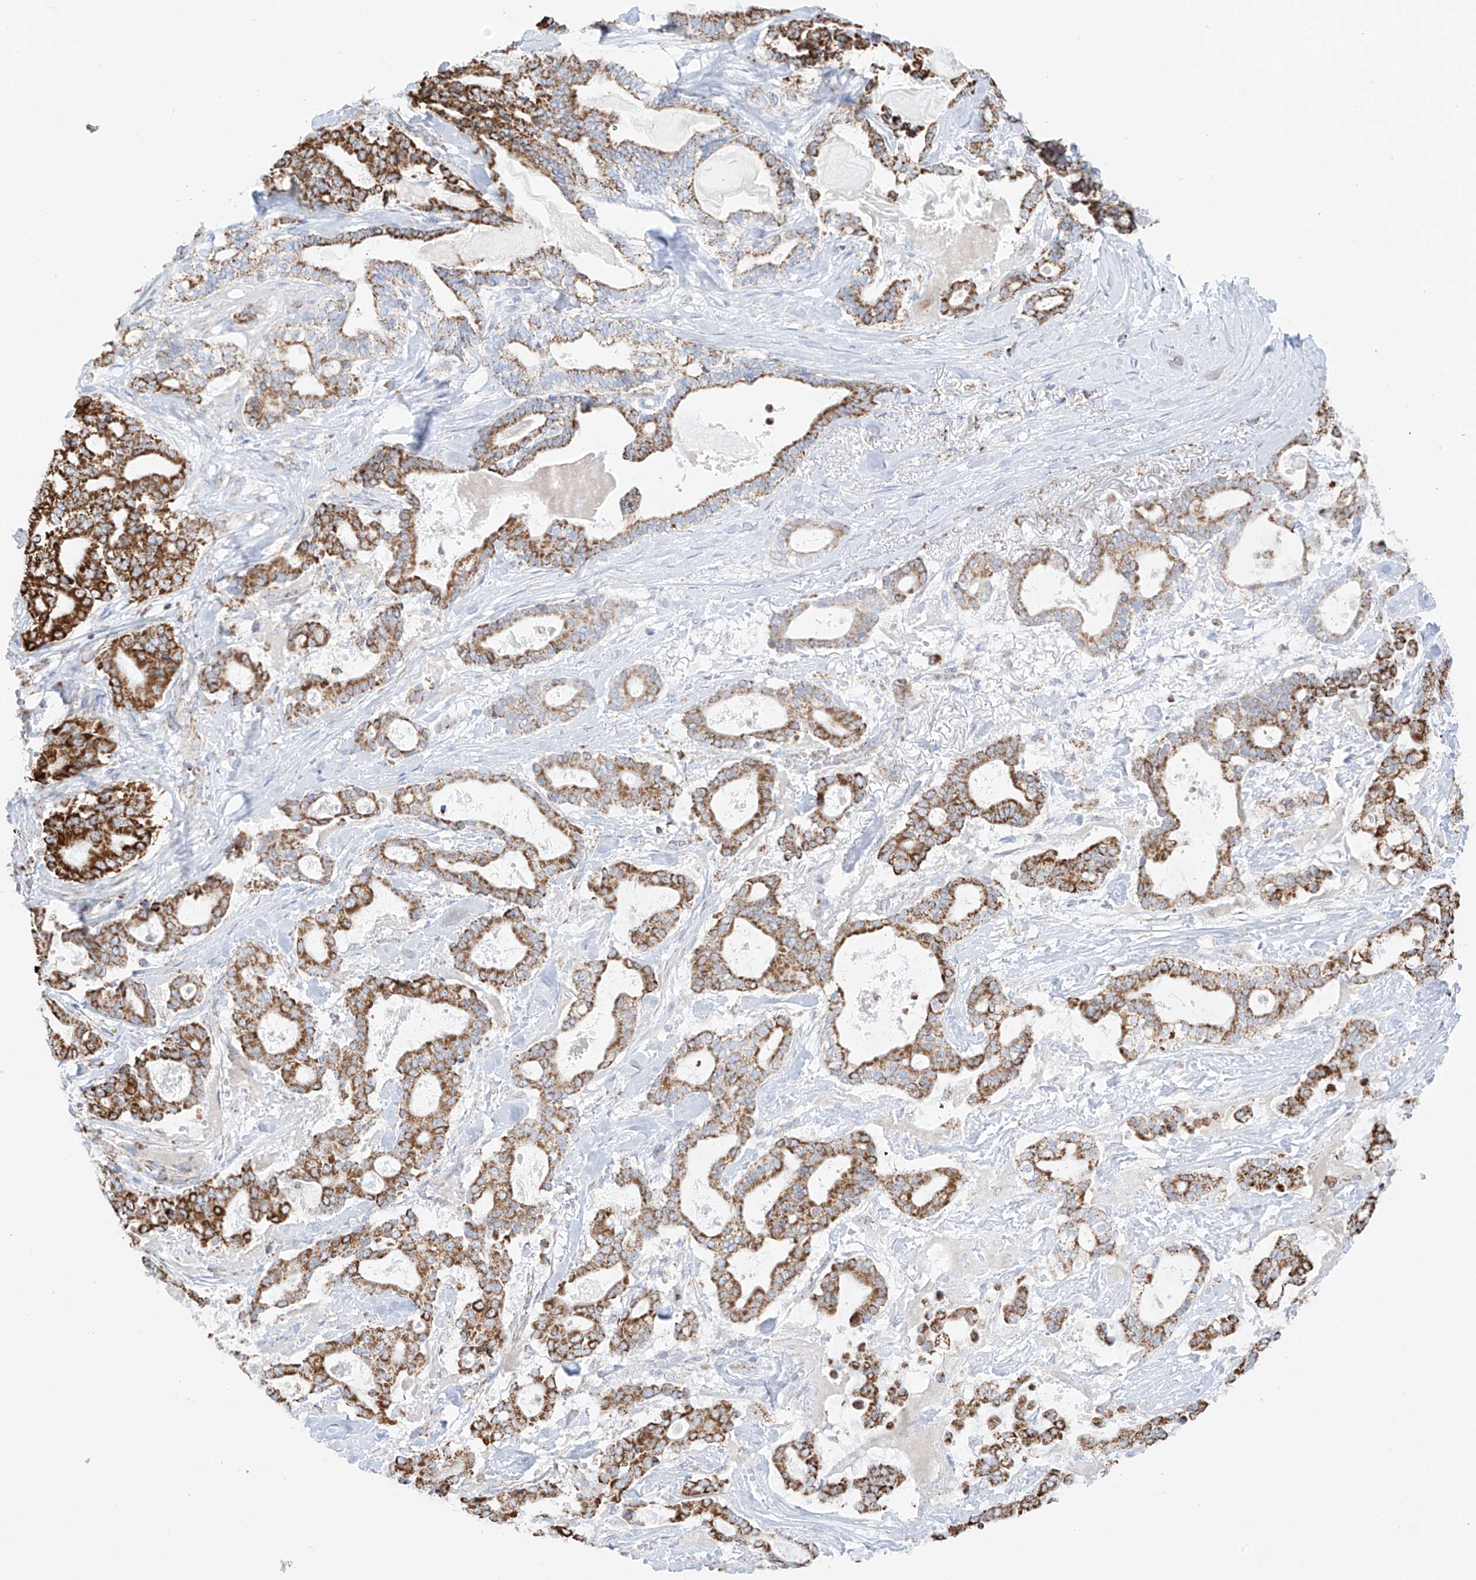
{"staining": {"intensity": "strong", "quantity": ">75%", "location": "cytoplasmic/membranous"}, "tissue": "pancreatic cancer", "cell_type": "Tumor cells", "image_type": "cancer", "snomed": [{"axis": "morphology", "description": "Adenocarcinoma, NOS"}, {"axis": "topography", "description": "Pancreas"}], "caption": "A high amount of strong cytoplasmic/membranous expression is seen in approximately >75% of tumor cells in pancreatic cancer tissue.", "gene": "XKR3", "patient": {"sex": "male", "age": 63}}